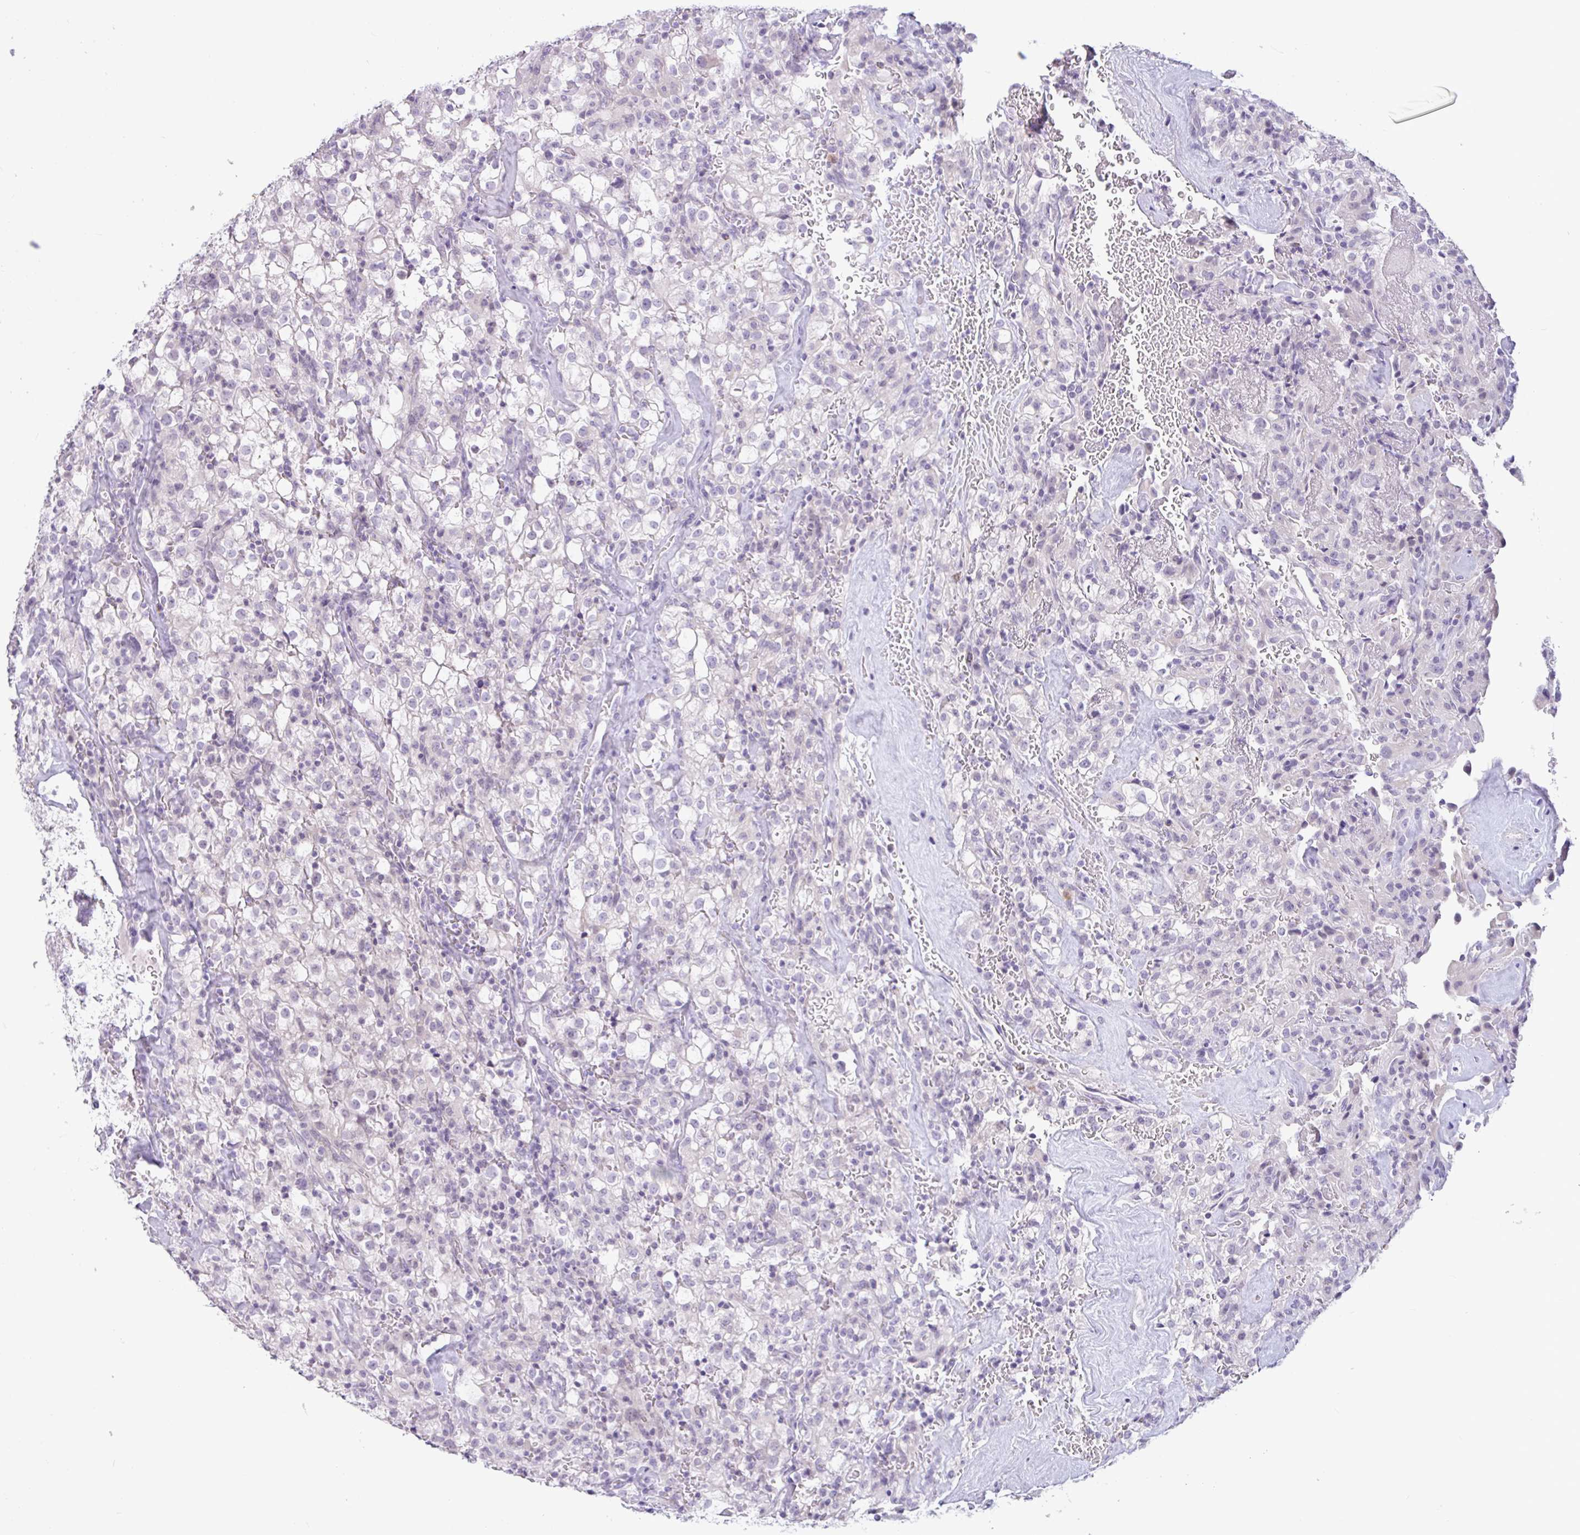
{"staining": {"intensity": "negative", "quantity": "none", "location": "none"}, "tissue": "renal cancer", "cell_type": "Tumor cells", "image_type": "cancer", "snomed": [{"axis": "morphology", "description": "Adenocarcinoma, NOS"}, {"axis": "topography", "description": "Kidney"}], "caption": "Immunohistochemistry histopathology image of neoplastic tissue: human renal cancer stained with DAB shows no significant protein positivity in tumor cells.", "gene": "CTSE", "patient": {"sex": "female", "age": 74}}